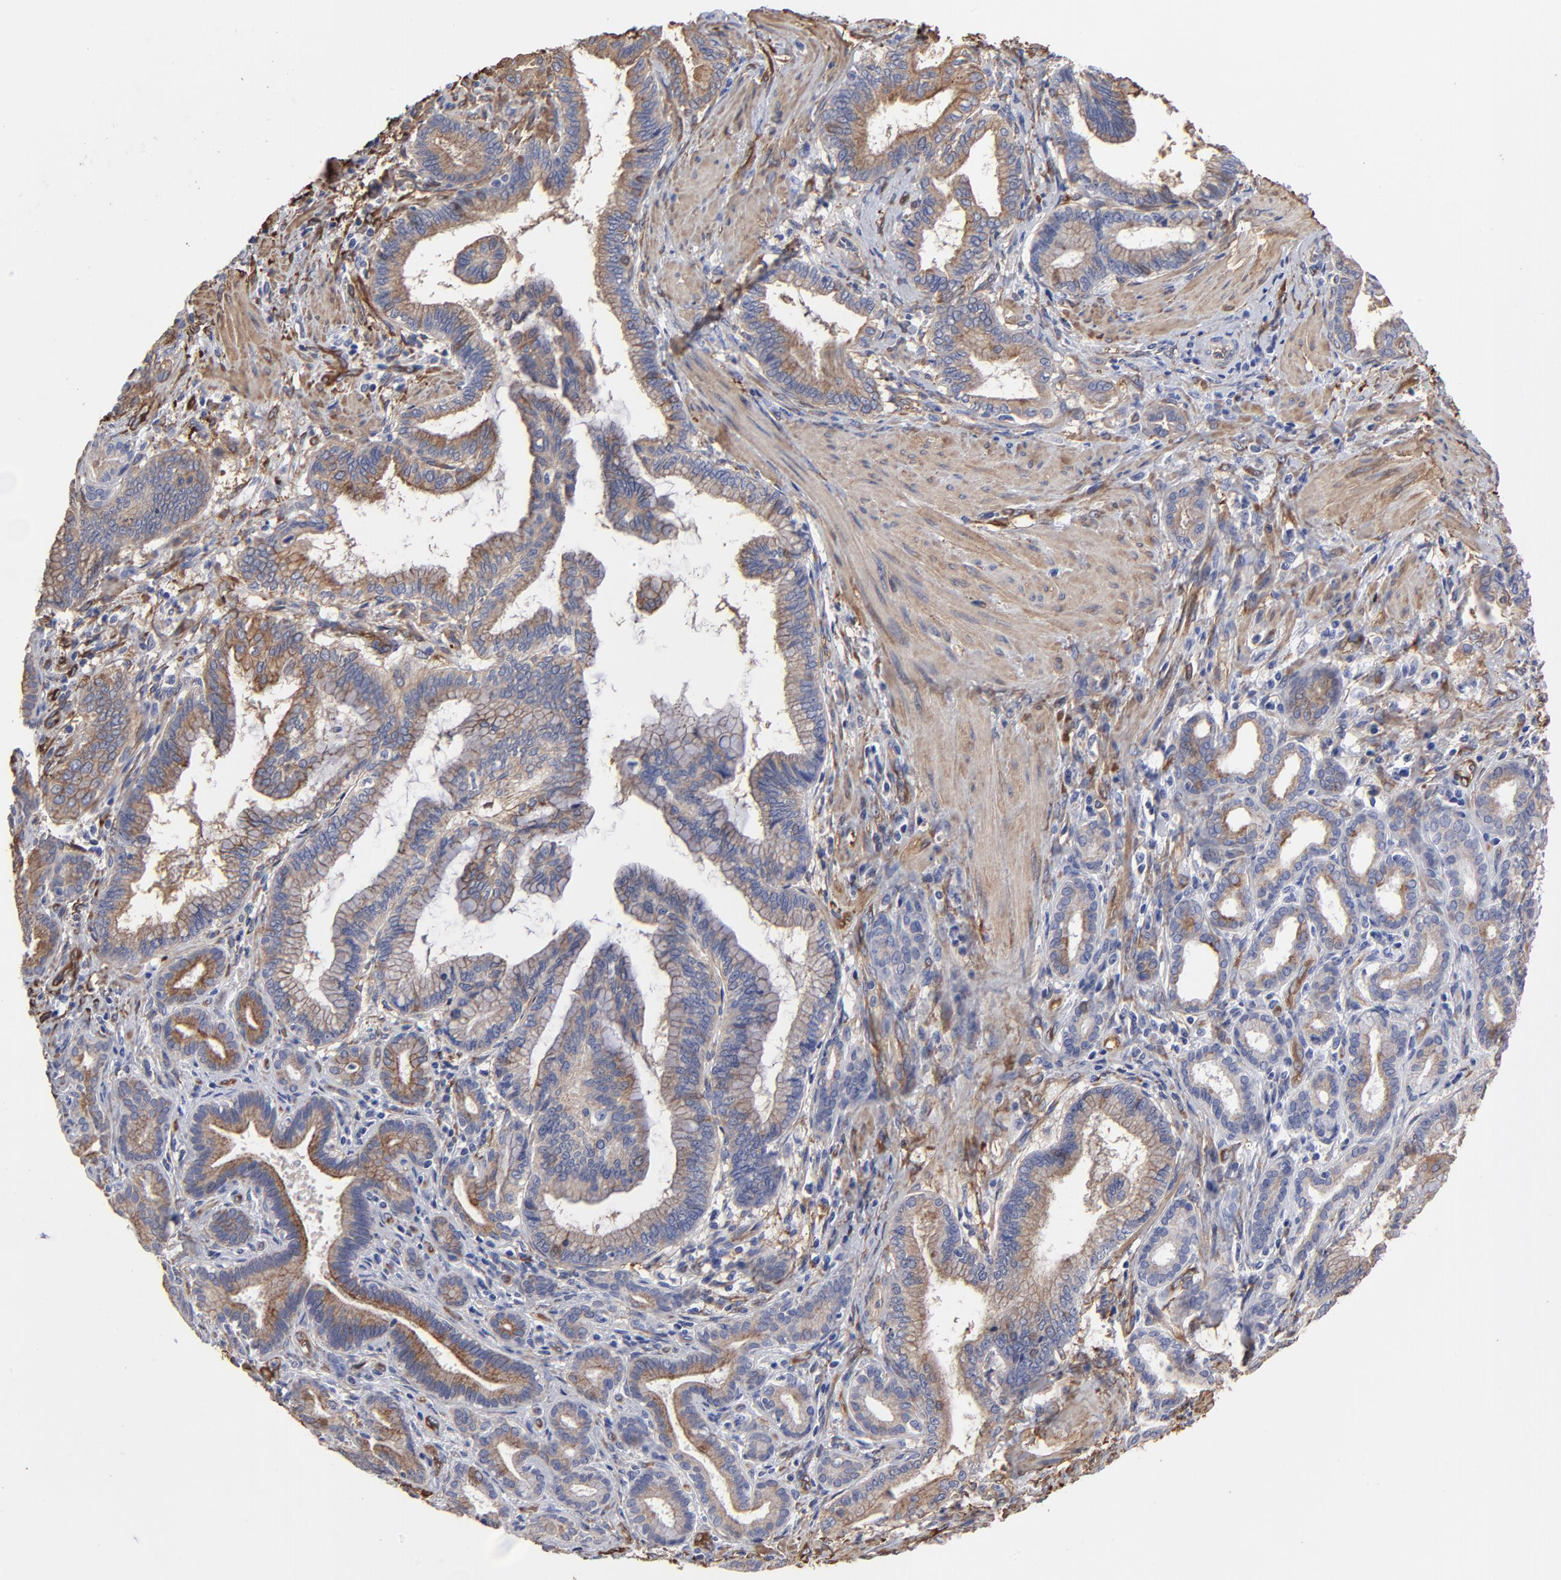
{"staining": {"intensity": "weak", "quantity": ">75%", "location": "cytoplasmic/membranous"}, "tissue": "pancreatic cancer", "cell_type": "Tumor cells", "image_type": "cancer", "snomed": [{"axis": "morphology", "description": "Adenocarcinoma, NOS"}, {"axis": "topography", "description": "Pancreas"}], "caption": "Adenocarcinoma (pancreatic) stained with a protein marker demonstrates weak staining in tumor cells.", "gene": "CILP", "patient": {"sex": "female", "age": 64}}